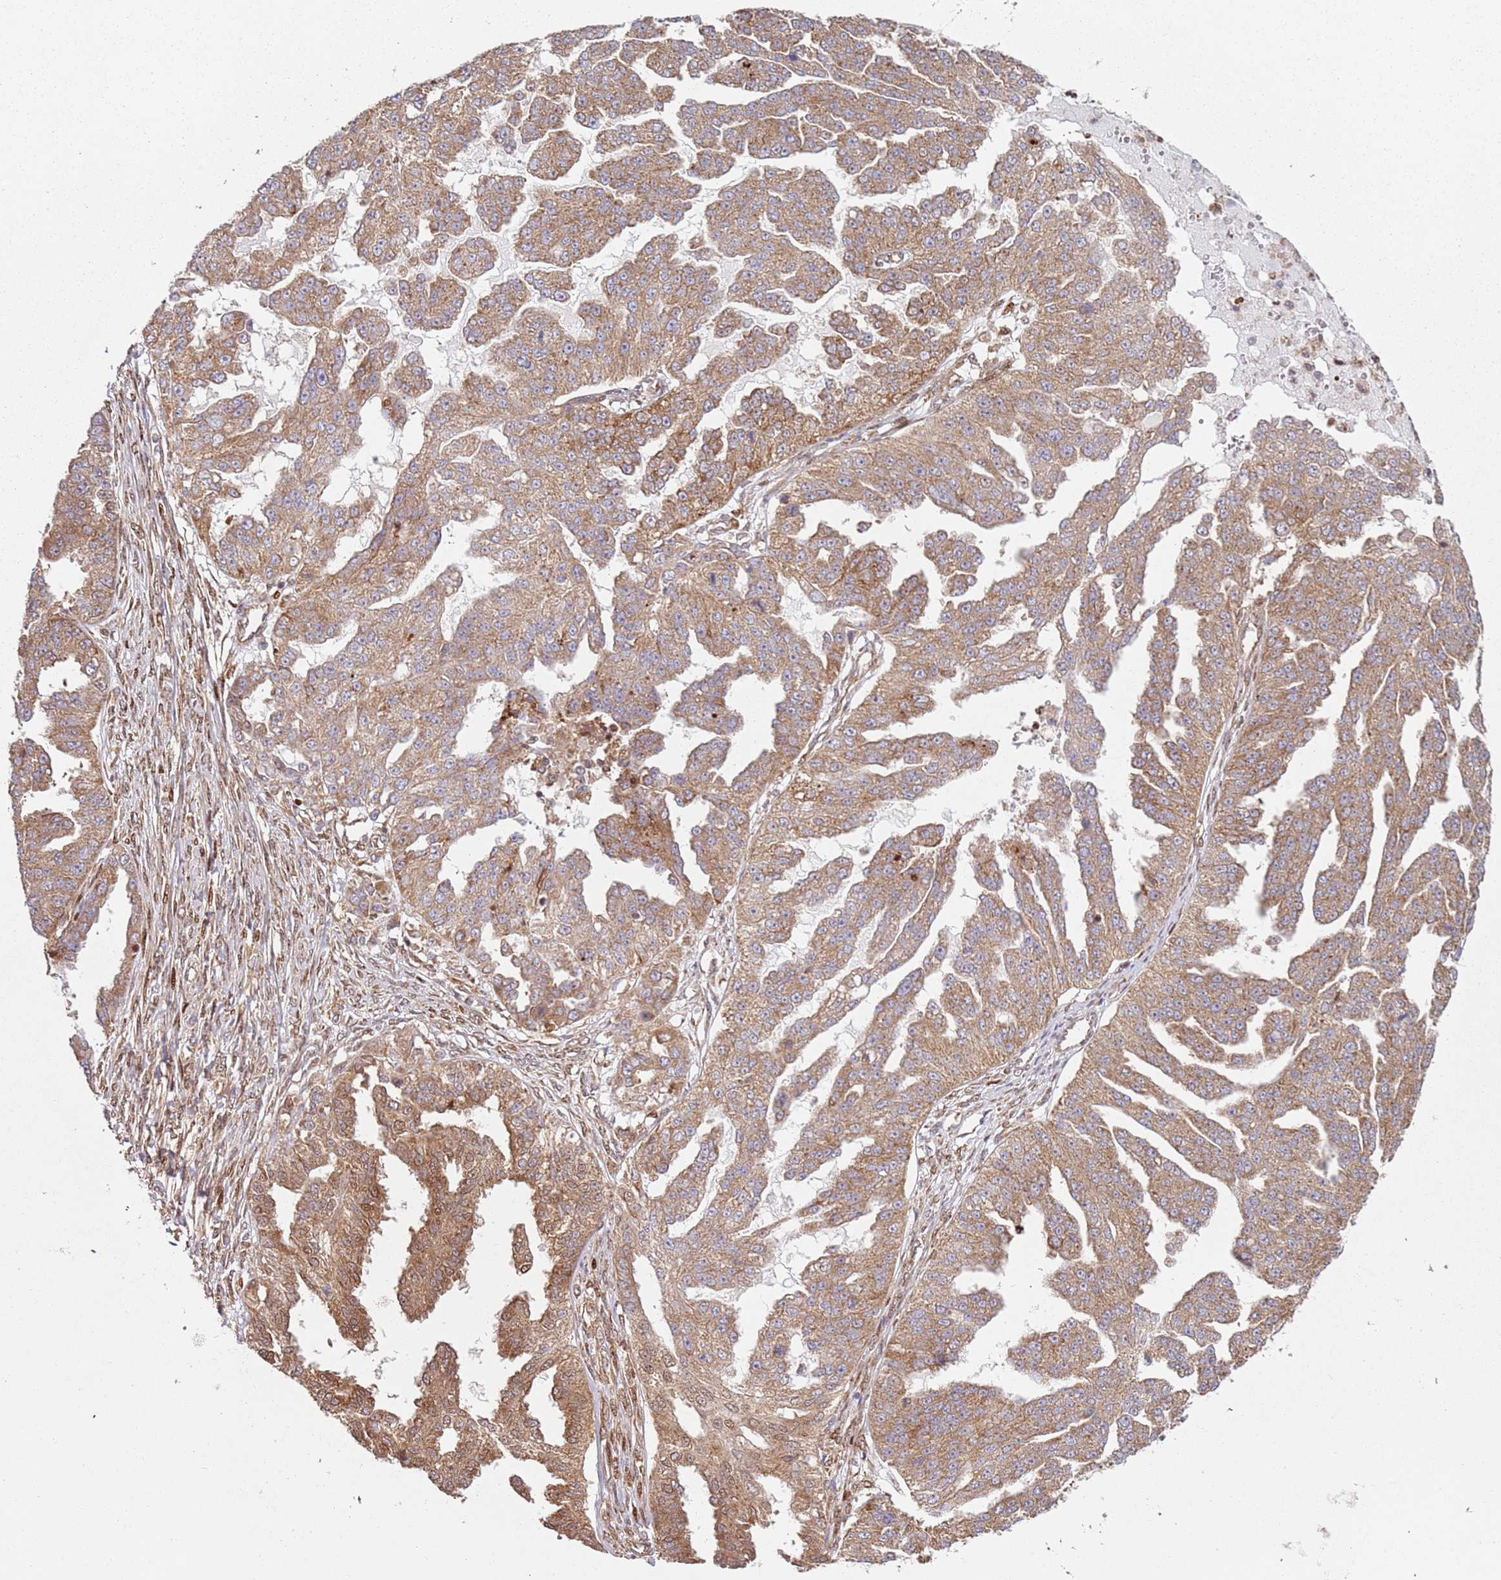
{"staining": {"intensity": "moderate", "quantity": ">75%", "location": "cytoplasmic/membranous,nuclear"}, "tissue": "ovarian cancer", "cell_type": "Tumor cells", "image_type": "cancer", "snomed": [{"axis": "morphology", "description": "Cystadenocarcinoma, serous, NOS"}, {"axis": "topography", "description": "Ovary"}], "caption": "IHC photomicrograph of ovarian serous cystadenocarcinoma stained for a protein (brown), which demonstrates medium levels of moderate cytoplasmic/membranous and nuclear positivity in about >75% of tumor cells.", "gene": "HNRNPLL", "patient": {"sex": "female", "age": 58}}